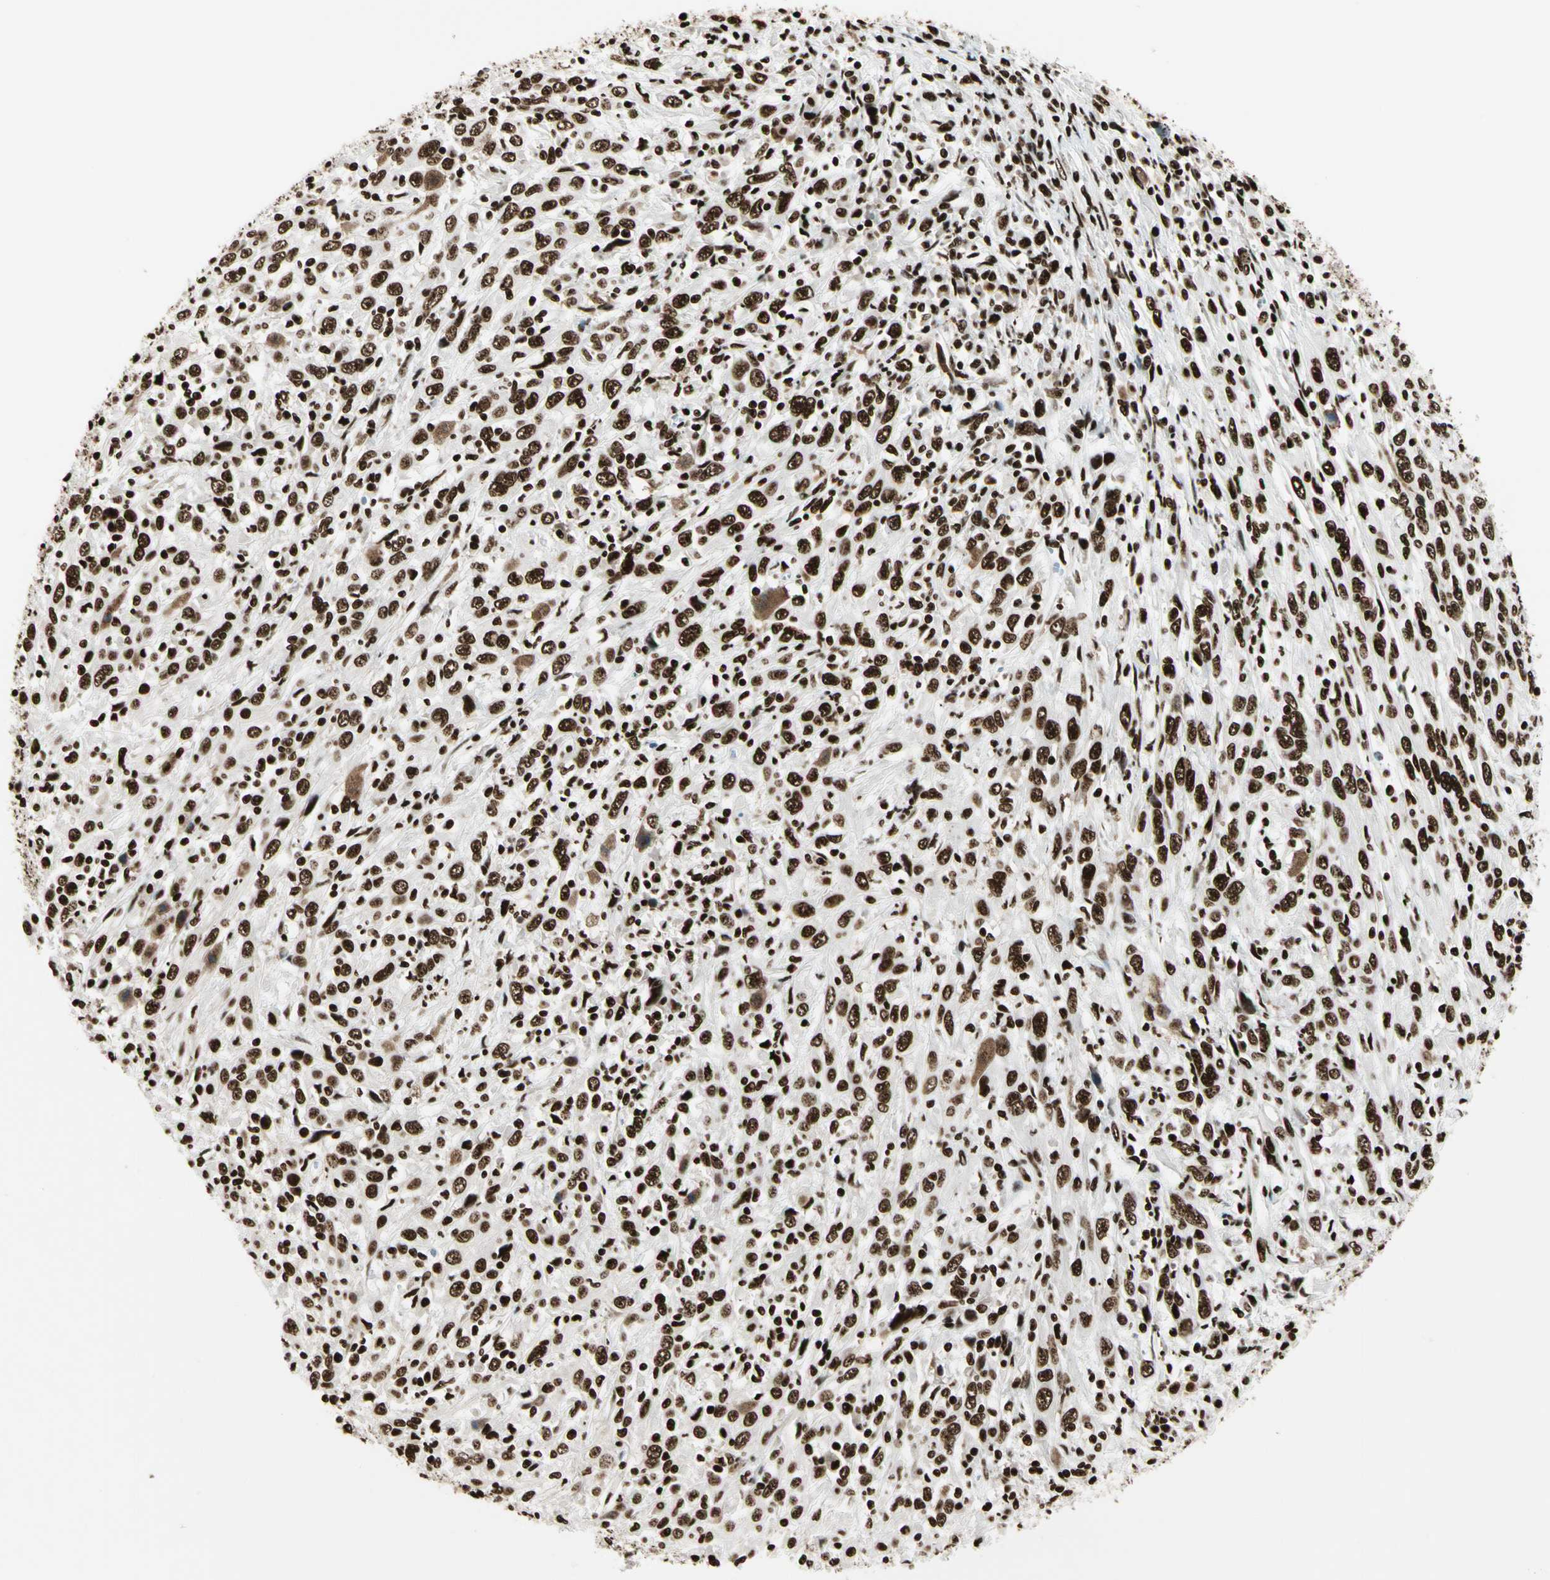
{"staining": {"intensity": "strong", "quantity": ">75%", "location": "nuclear"}, "tissue": "cervical cancer", "cell_type": "Tumor cells", "image_type": "cancer", "snomed": [{"axis": "morphology", "description": "Squamous cell carcinoma, NOS"}, {"axis": "topography", "description": "Cervix"}], "caption": "This is a photomicrograph of IHC staining of cervical cancer, which shows strong expression in the nuclear of tumor cells.", "gene": "CCAR1", "patient": {"sex": "female", "age": 46}}